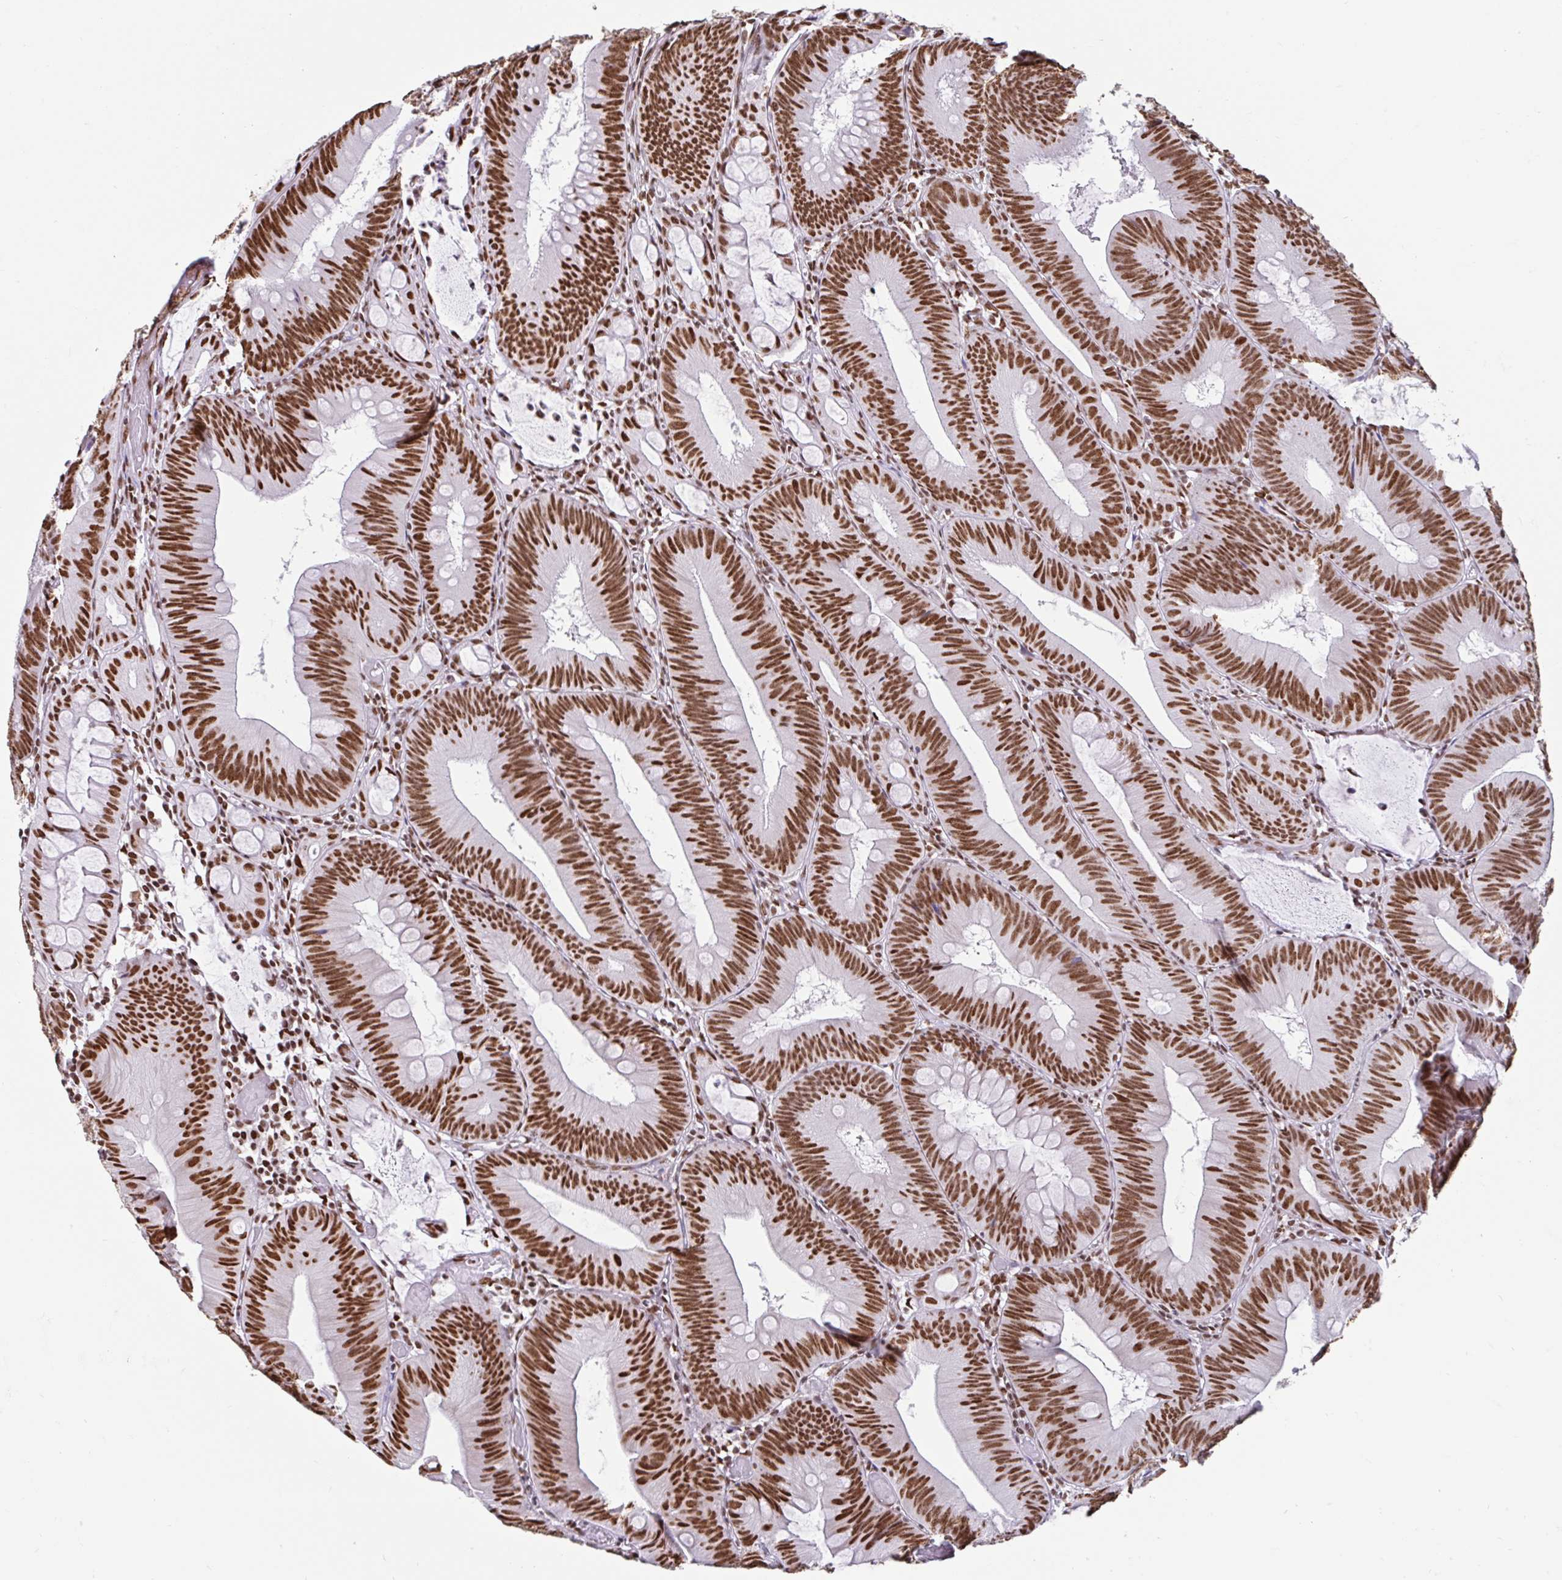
{"staining": {"intensity": "strong", "quantity": ">75%", "location": "nuclear"}, "tissue": "colorectal cancer", "cell_type": "Tumor cells", "image_type": "cancer", "snomed": [{"axis": "morphology", "description": "Adenocarcinoma, NOS"}, {"axis": "topography", "description": "Colon"}], "caption": "Tumor cells demonstrate high levels of strong nuclear staining in approximately >75% of cells in colorectal cancer (adenocarcinoma).", "gene": "KHDRBS1", "patient": {"sex": "male", "age": 84}}